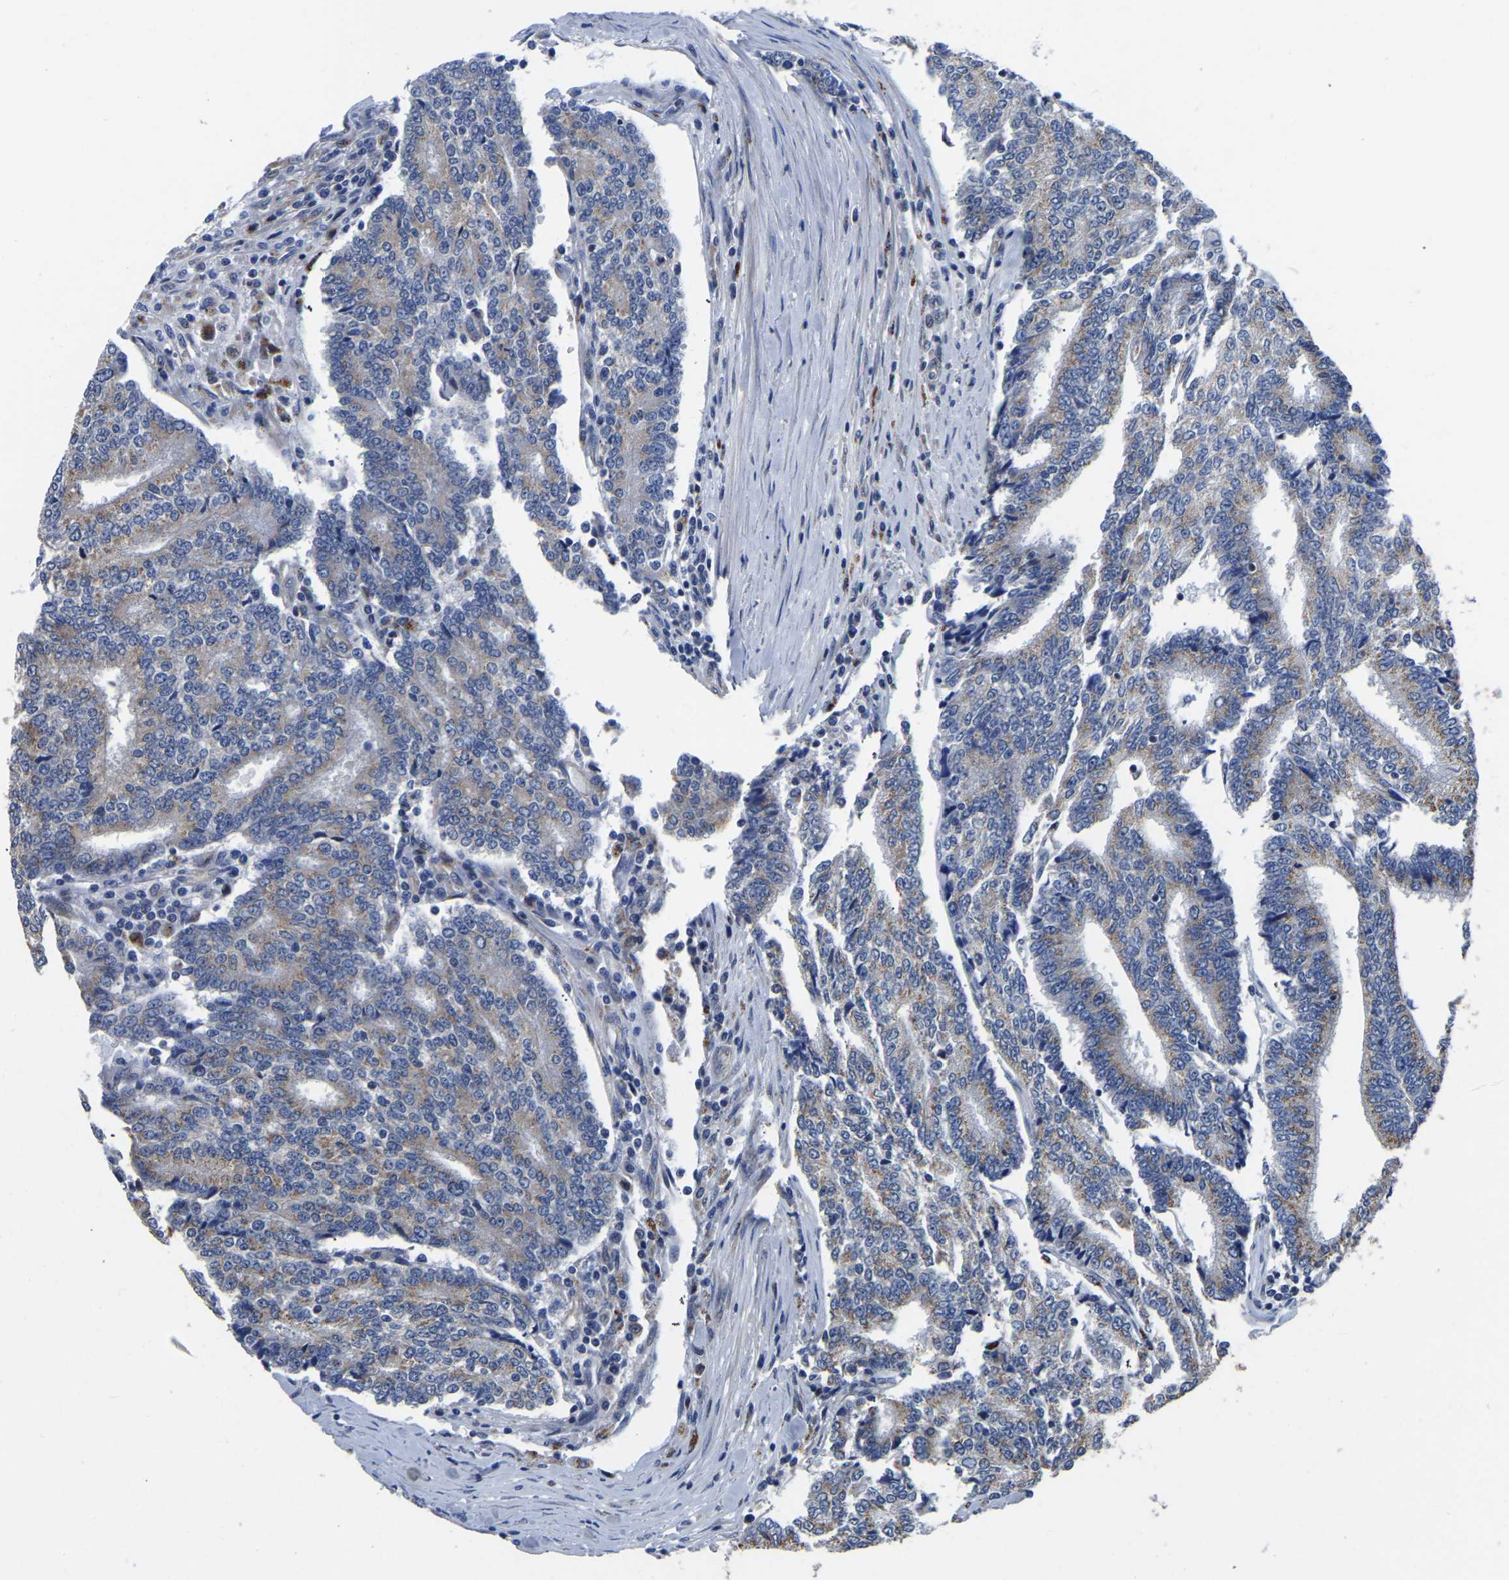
{"staining": {"intensity": "negative", "quantity": "none", "location": "none"}, "tissue": "prostate cancer", "cell_type": "Tumor cells", "image_type": "cancer", "snomed": [{"axis": "morphology", "description": "Normal tissue, NOS"}, {"axis": "morphology", "description": "Adenocarcinoma, High grade"}, {"axis": "topography", "description": "Prostate"}, {"axis": "topography", "description": "Seminal veicle"}], "caption": "The immunohistochemistry micrograph has no significant staining in tumor cells of adenocarcinoma (high-grade) (prostate) tissue.", "gene": "PDLIM7", "patient": {"sex": "male", "age": 55}}